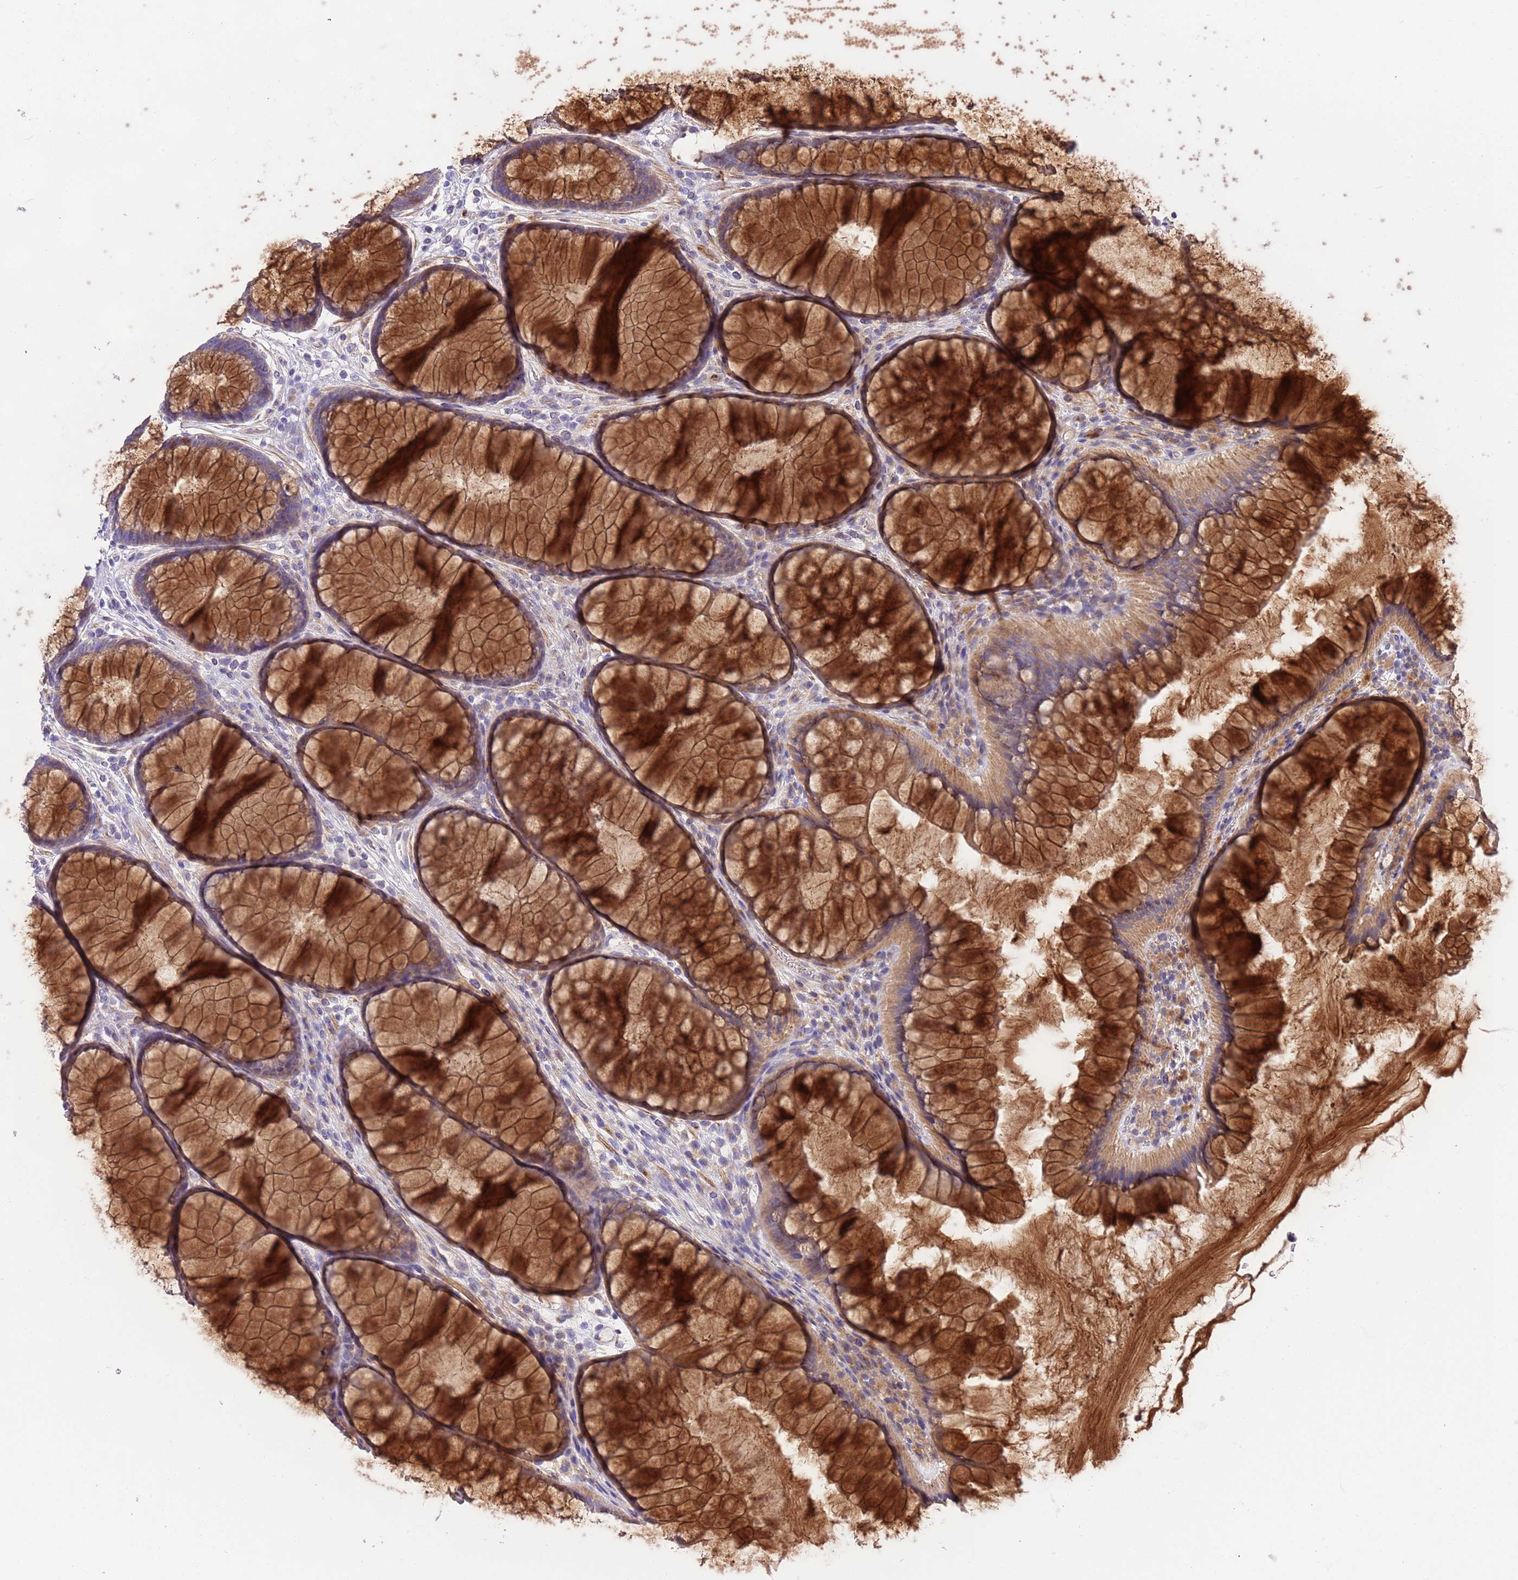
{"staining": {"intensity": "weak", "quantity": ">75%", "location": "cytoplasmic/membranous"}, "tissue": "colon", "cell_type": "Endothelial cells", "image_type": "normal", "snomed": [{"axis": "morphology", "description": "Normal tissue, NOS"}, {"axis": "topography", "description": "Colon"}], "caption": "There is low levels of weak cytoplasmic/membranous positivity in endothelial cells of normal colon, as demonstrated by immunohistochemical staining (brown color).", "gene": "PIGA", "patient": {"sex": "female", "age": 82}}